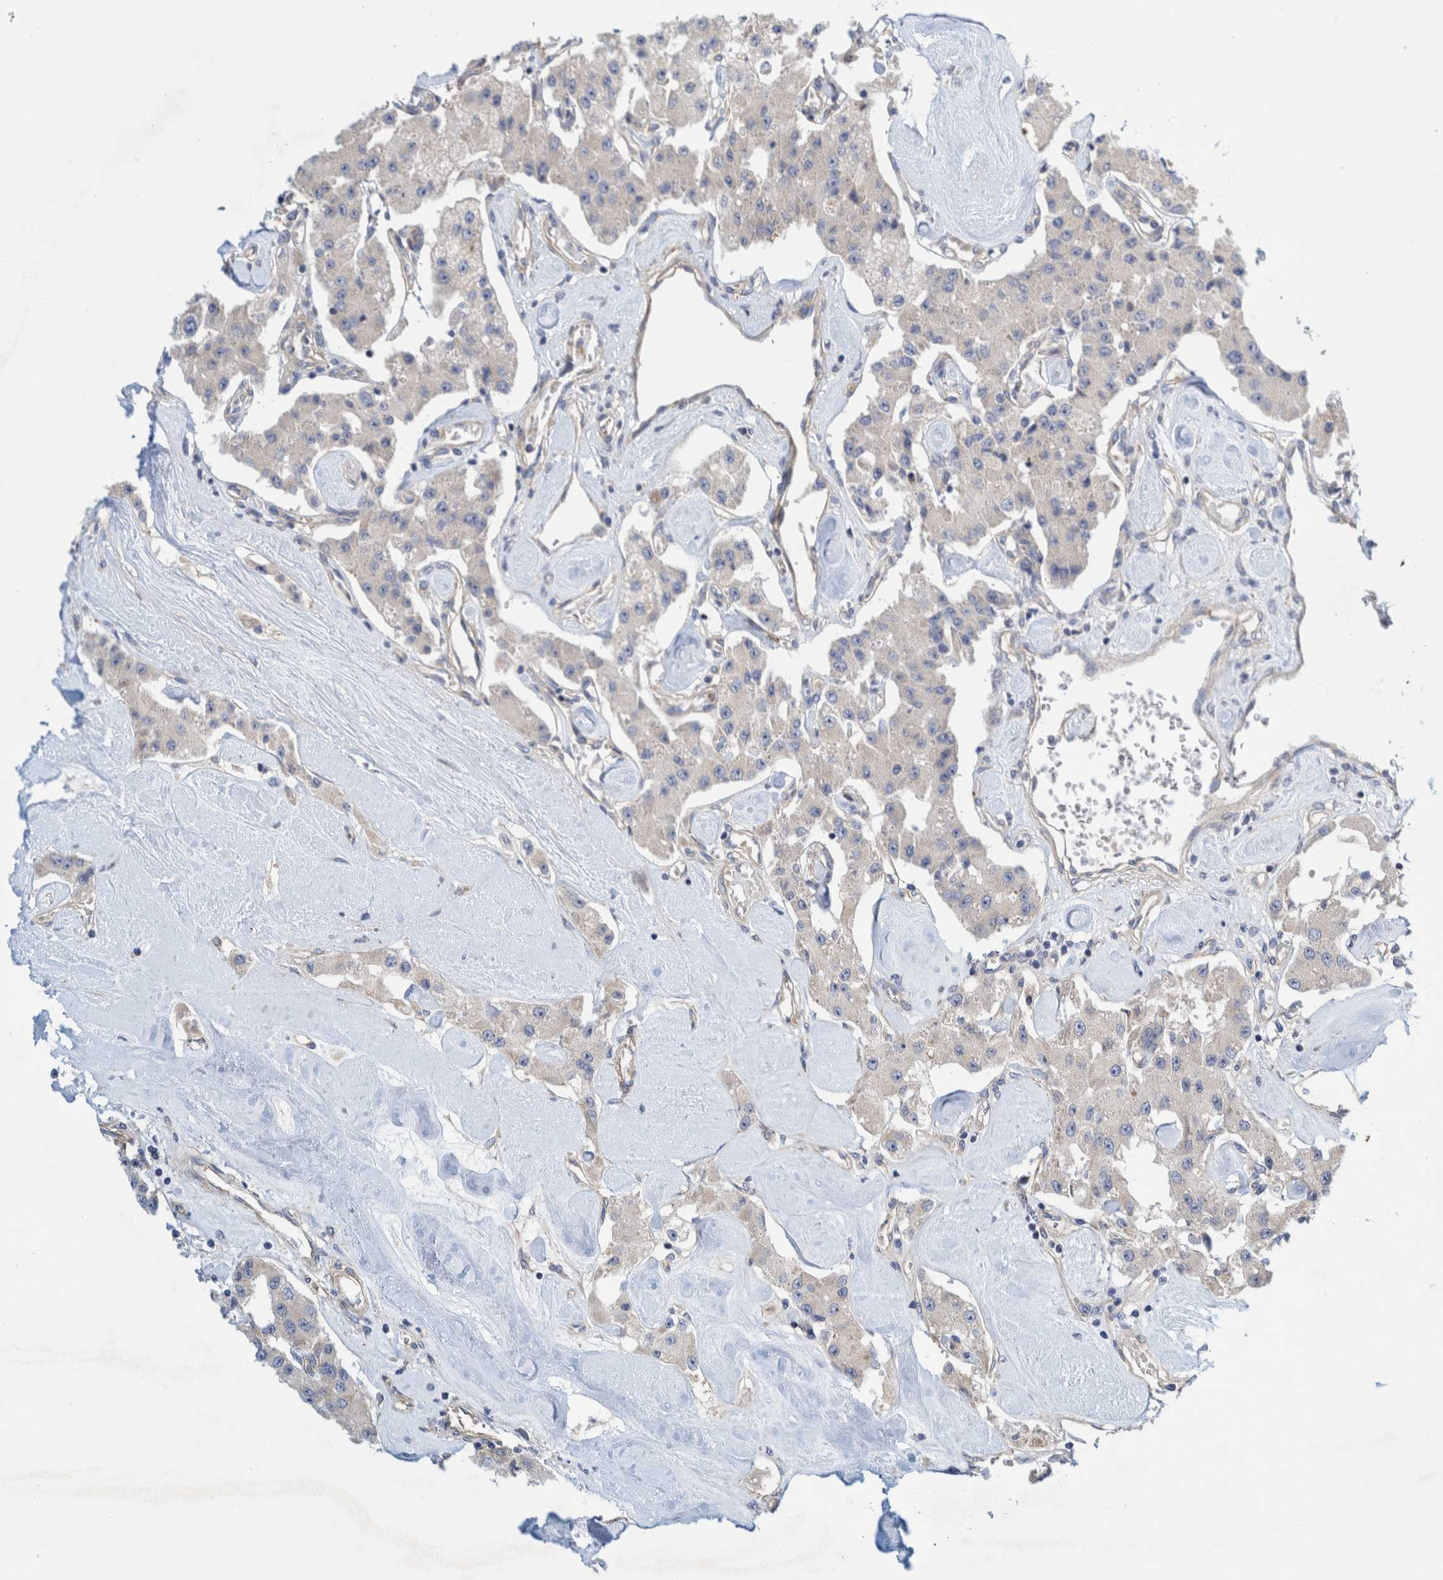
{"staining": {"intensity": "negative", "quantity": "none", "location": "none"}, "tissue": "carcinoid", "cell_type": "Tumor cells", "image_type": "cancer", "snomed": [{"axis": "morphology", "description": "Carcinoid, malignant, NOS"}, {"axis": "topography", "description": "Pancreas"}], "caption": "Tumor cells are negative for protein expression in human carcinoid (malignant). The staining was performed using DAB (3,3'-diaminobenzidine) to visualize the protein expression in brown, while the nuclei were stained in blue with hematoxylin (Magnification: 20x).", "gene": "ZNF324B", "patient": {"sex": "male", "age": 41}}